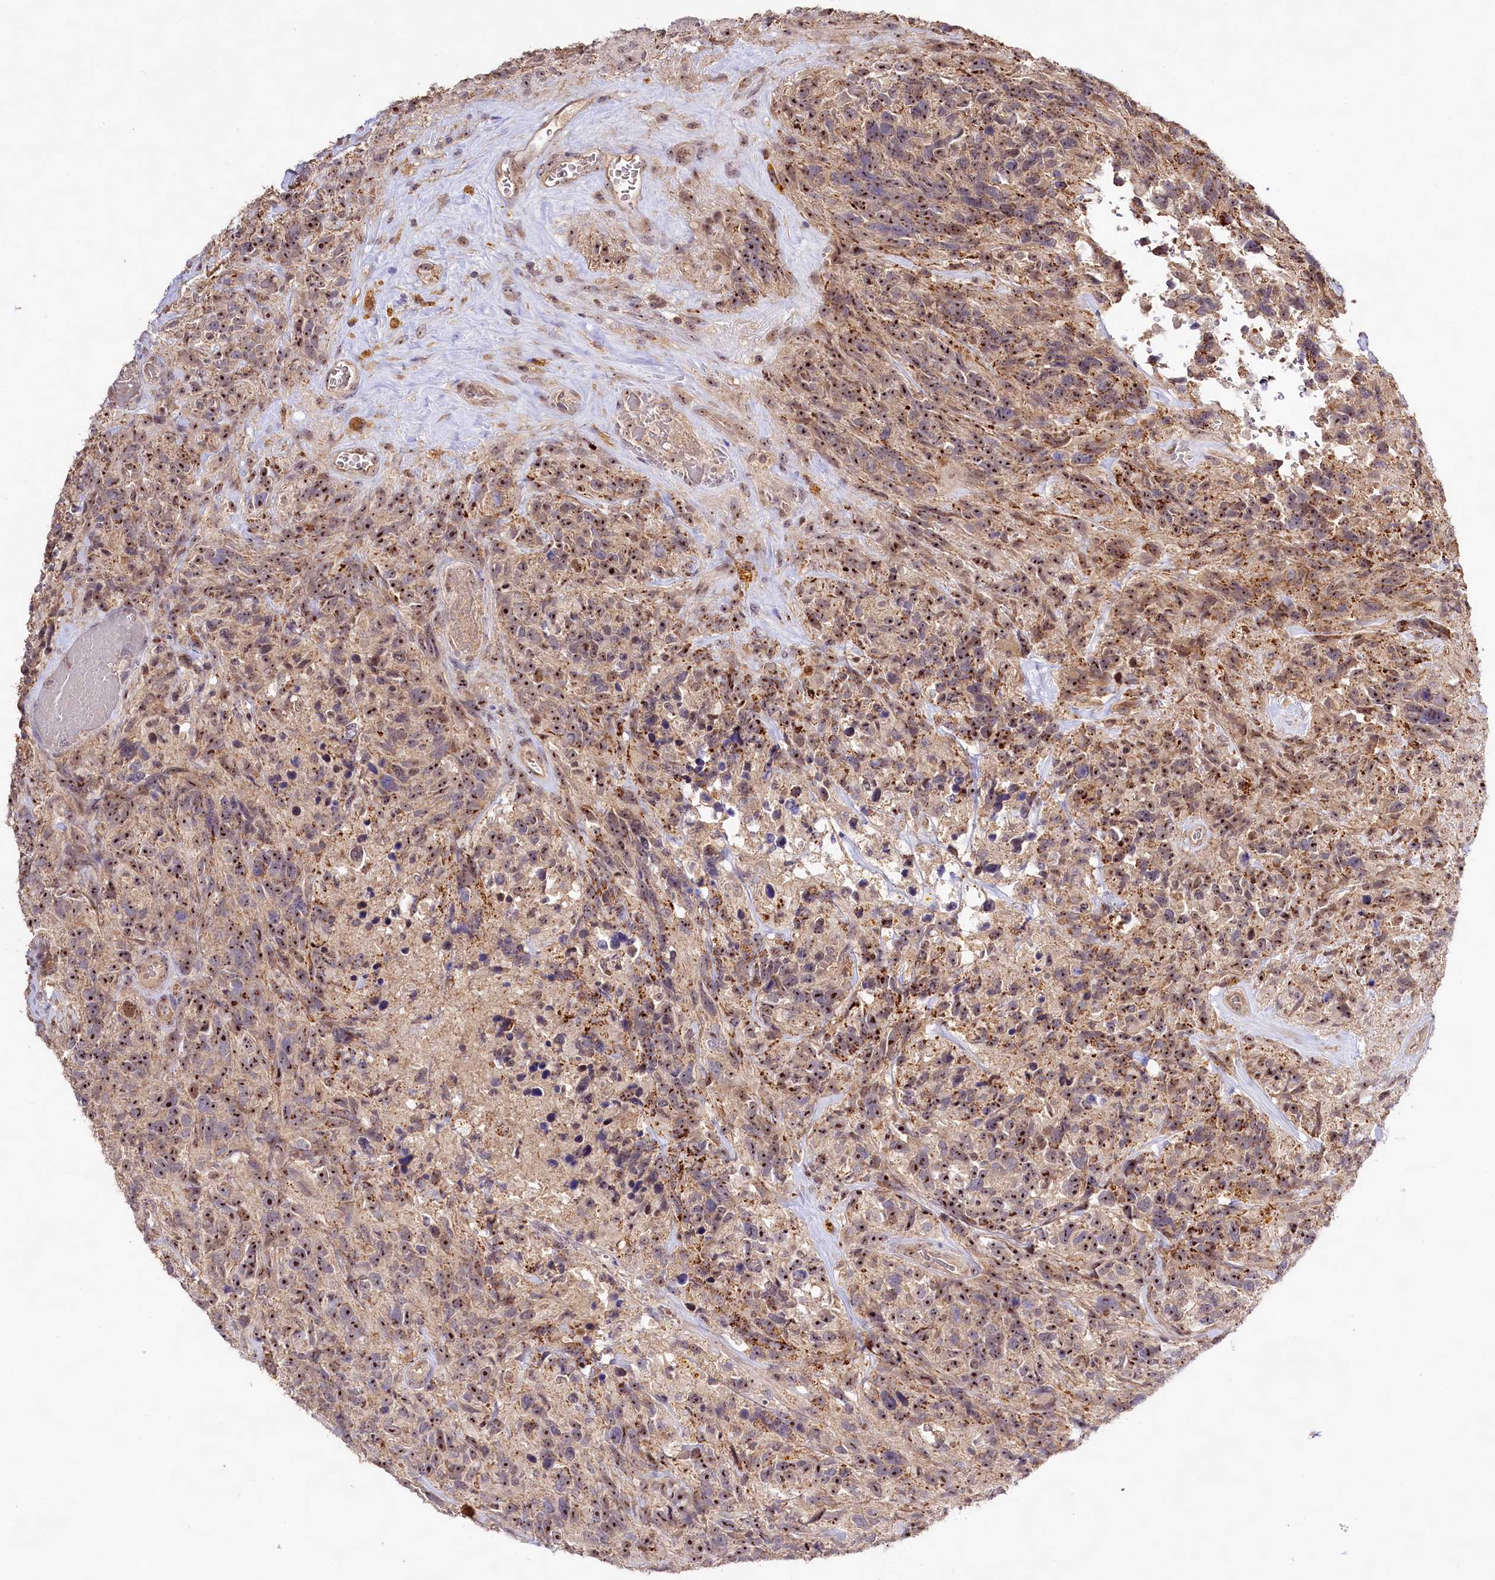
{"staining": {"intensity": "moderate", "quantity": ">75%", "location": "nuclear"}, "tissue": "glioma", "cell_type": "Tumor cells", "image_type": "cancer", "snomed": [{"axis": "morphology", "description": "Glioma, malignant, High grade"}, {"axis": "topography", "description": "Brain"}], "caption": "Protein analysis of high-grade glioma (malignant) tissue exhibits moderate nuclear positivity in approximately >75% of tumor cells. (DAB = brown stain, brightfield microscopy at high magnification).", "gene": "RRP8", "patient": {"sex": "male", "age": 69}}